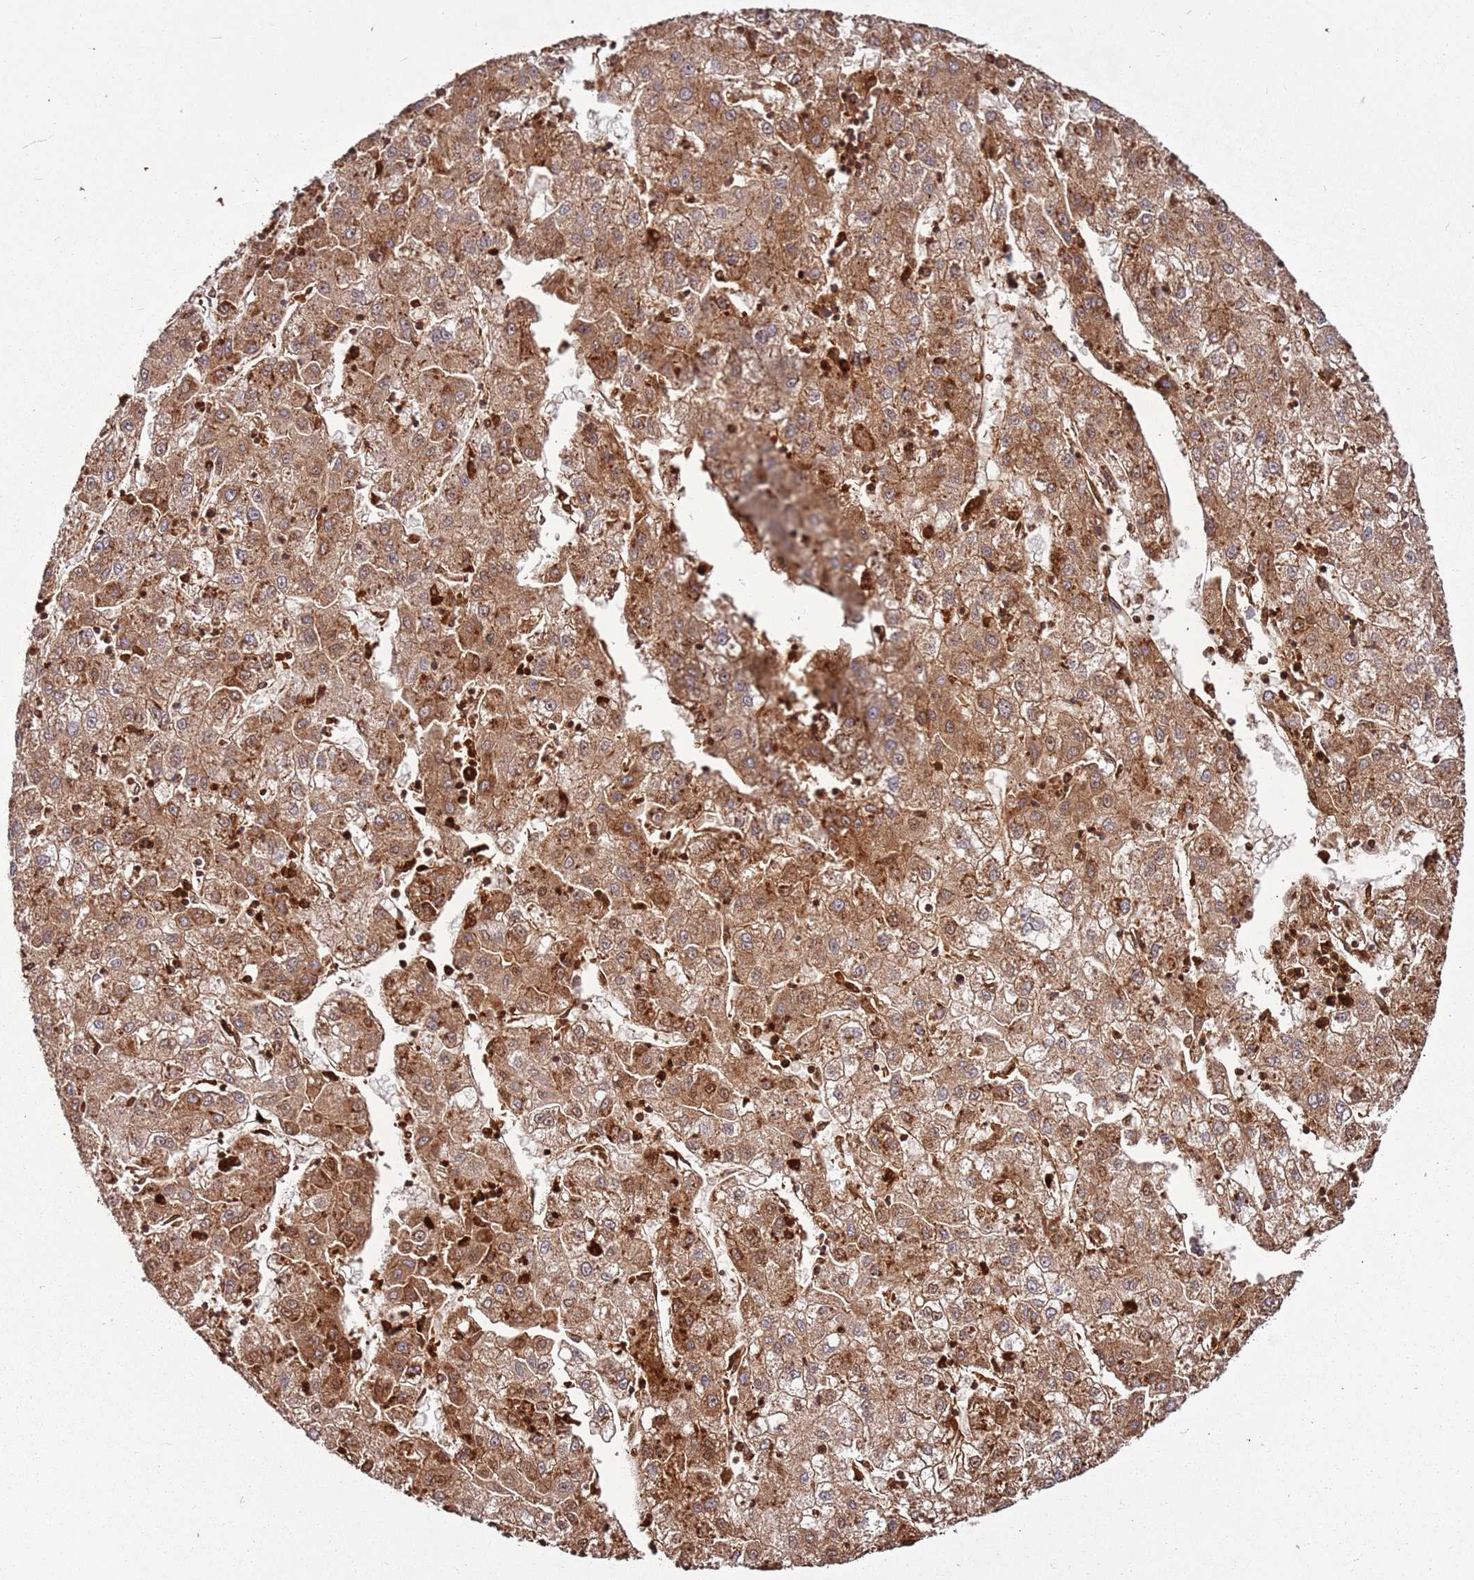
{"staining": {"intensity": "moderate", "quantity": ">75%", "location": "cytoplasmic/membranous,nuclear"}, "tissue": "liver cancer", "cell_type": "Tumor cells", "image_type": "cancer", "snomed": [{"axis": "morphology", "description": "Carcinoma, Hepatocellular, NOS"}, {"axis": "topography", "description": "Liver"}], "caption": "DAB immunohistochemical staining of liver cancer exhibits moderate cytoplasmic/membranous and nuclear protein staining in approximately >75% of tumor cells.", "gene": "ACVR2A", "patient": {"sex": "male", "age": 72}}